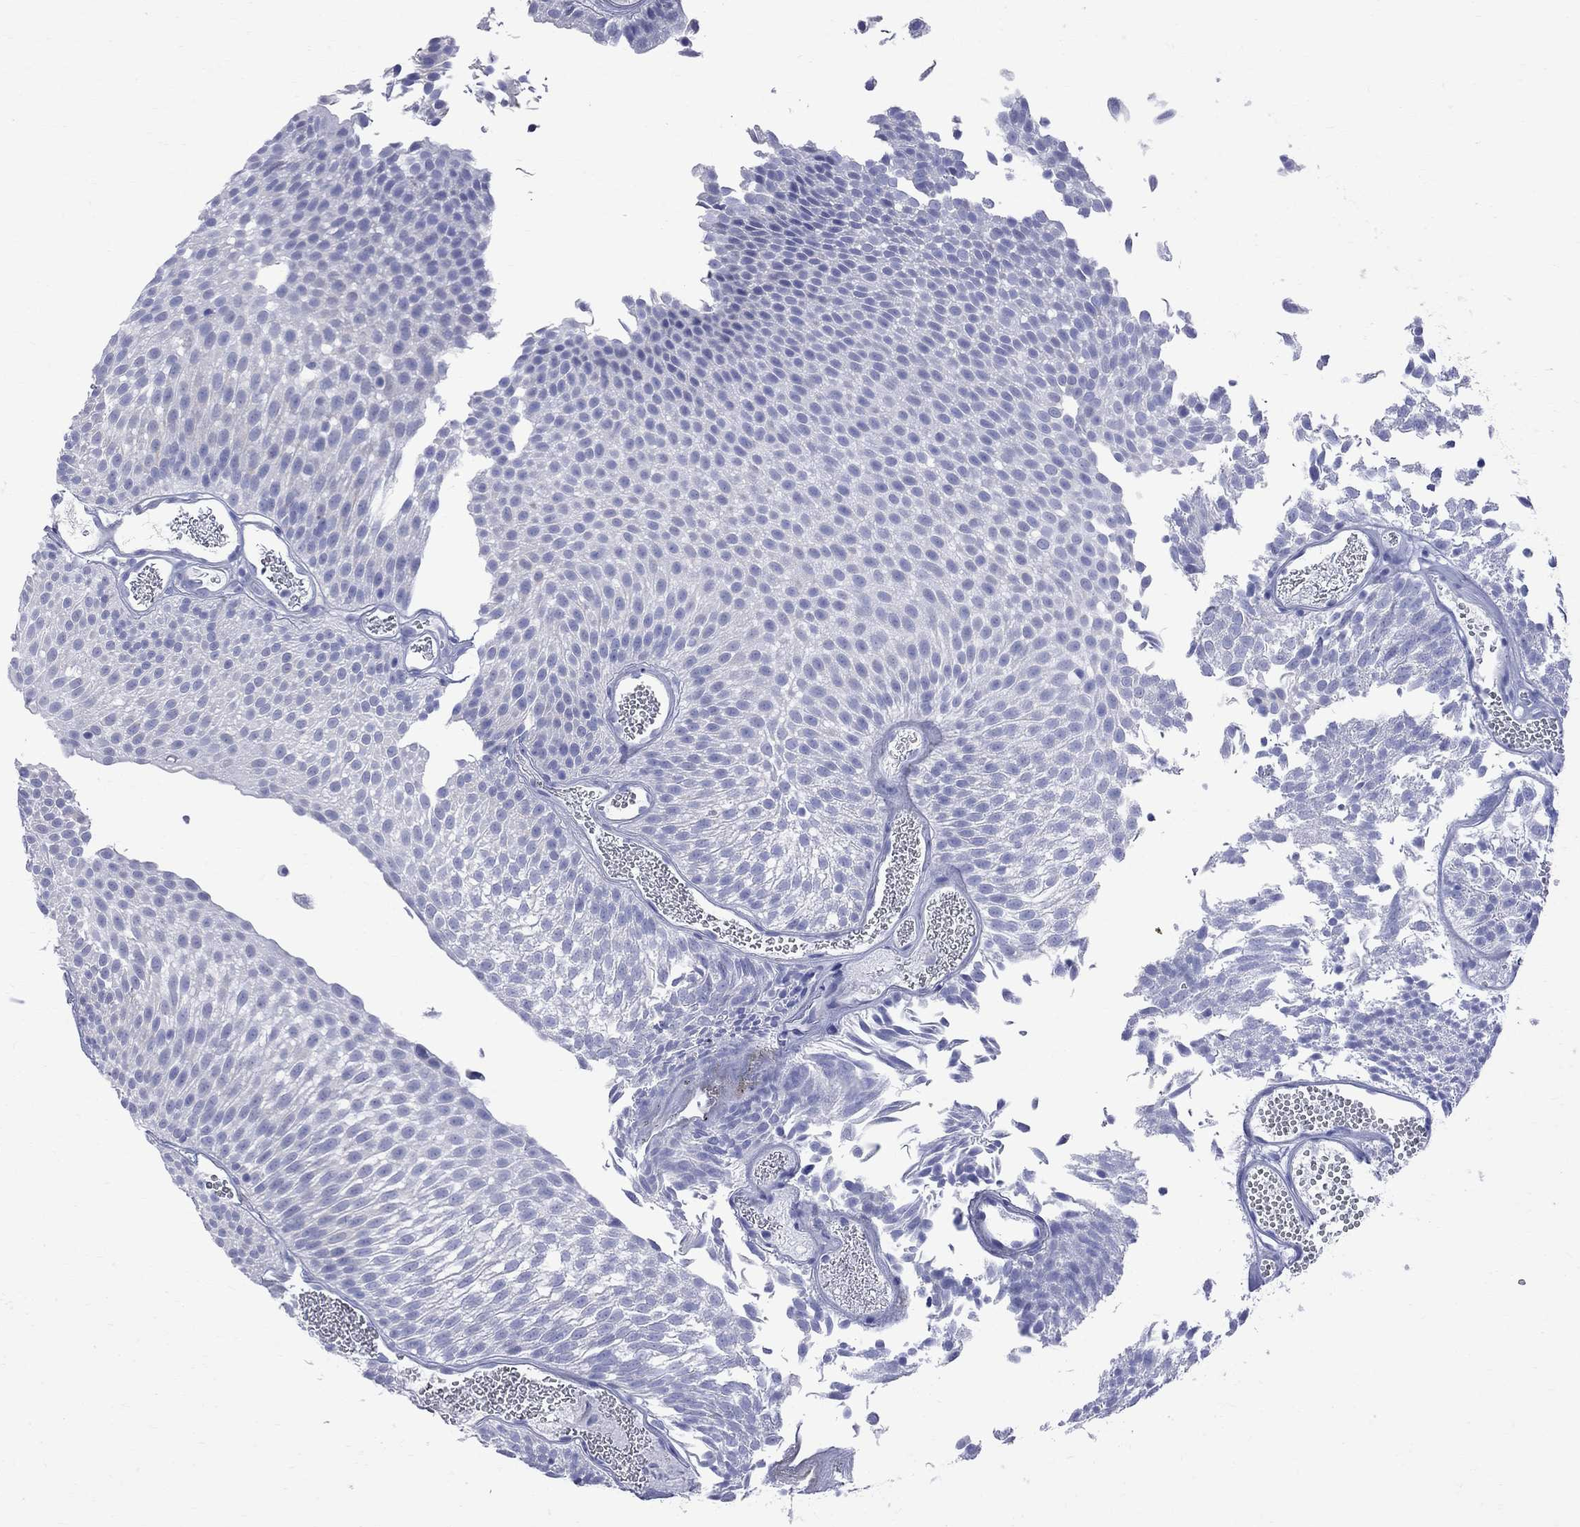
{"staining": {"intensity": "negative", "quantity": "none", "location": "none"}, "tissue": "urothelial cancer", "cell_type": "Tumor cells", "image_type": "cancer", "snomed": [{"axis": "morphology", "description": "Urothelial carcinoma, Low grade"}, {"axis": "topography", "description": "Urinary bladder"}], "caption": "This image is of urothelial cancer stained with immunohistochemistry to label a protein in brown with the nuclei are counter-stained blue. There is no staining in tumor cells. The staining is performed using DAB (3,3'-diaminobenzidine) brown chromogen with nuclei counter-stained in using hematoxylin.", "gene": "S100A3", "patient": {"sex": "male", "age": 52}}